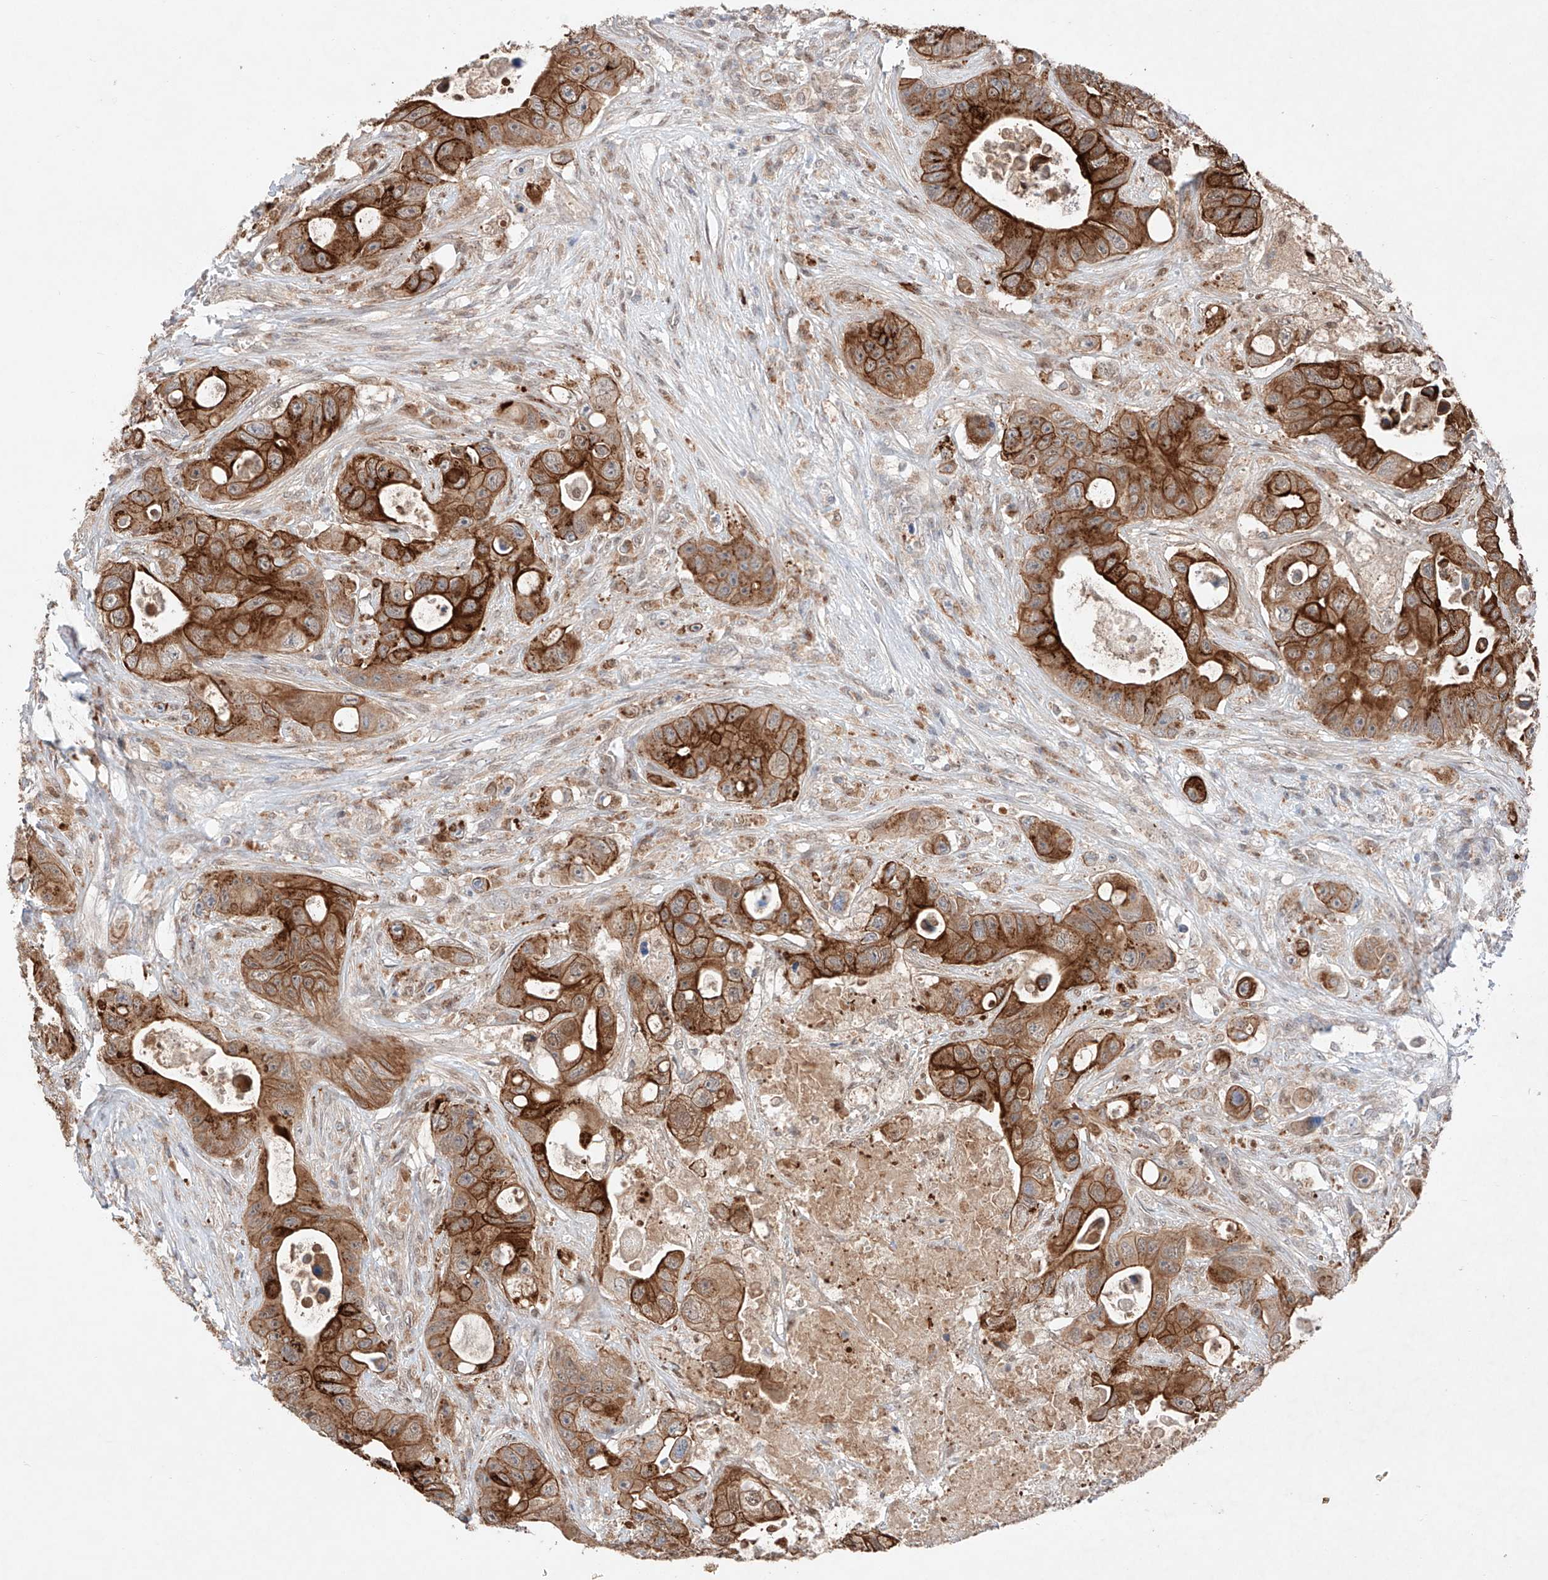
{"staining": {"intensity": "strong", "quantity": ">75%", "location": "cytoplasmic/membranous"}, "tissue": "colorectal cancer", "cell_type": "Tumor cells", "image_type": "cancer", "snomed": [{"axis": "morphology", "description": "Adenocarcinoma, NOS"}, {"axis": "topography", "description": "Colon"}], "caption": "DAB immunohistochemical staining of adenocarcinoma (colorectal) displays strong cytoplasmic/membranous protein staining in approximately >75% of tumor cells.", "gene": "GCNT1", "patient": {"sex": "female", "age": 46}}